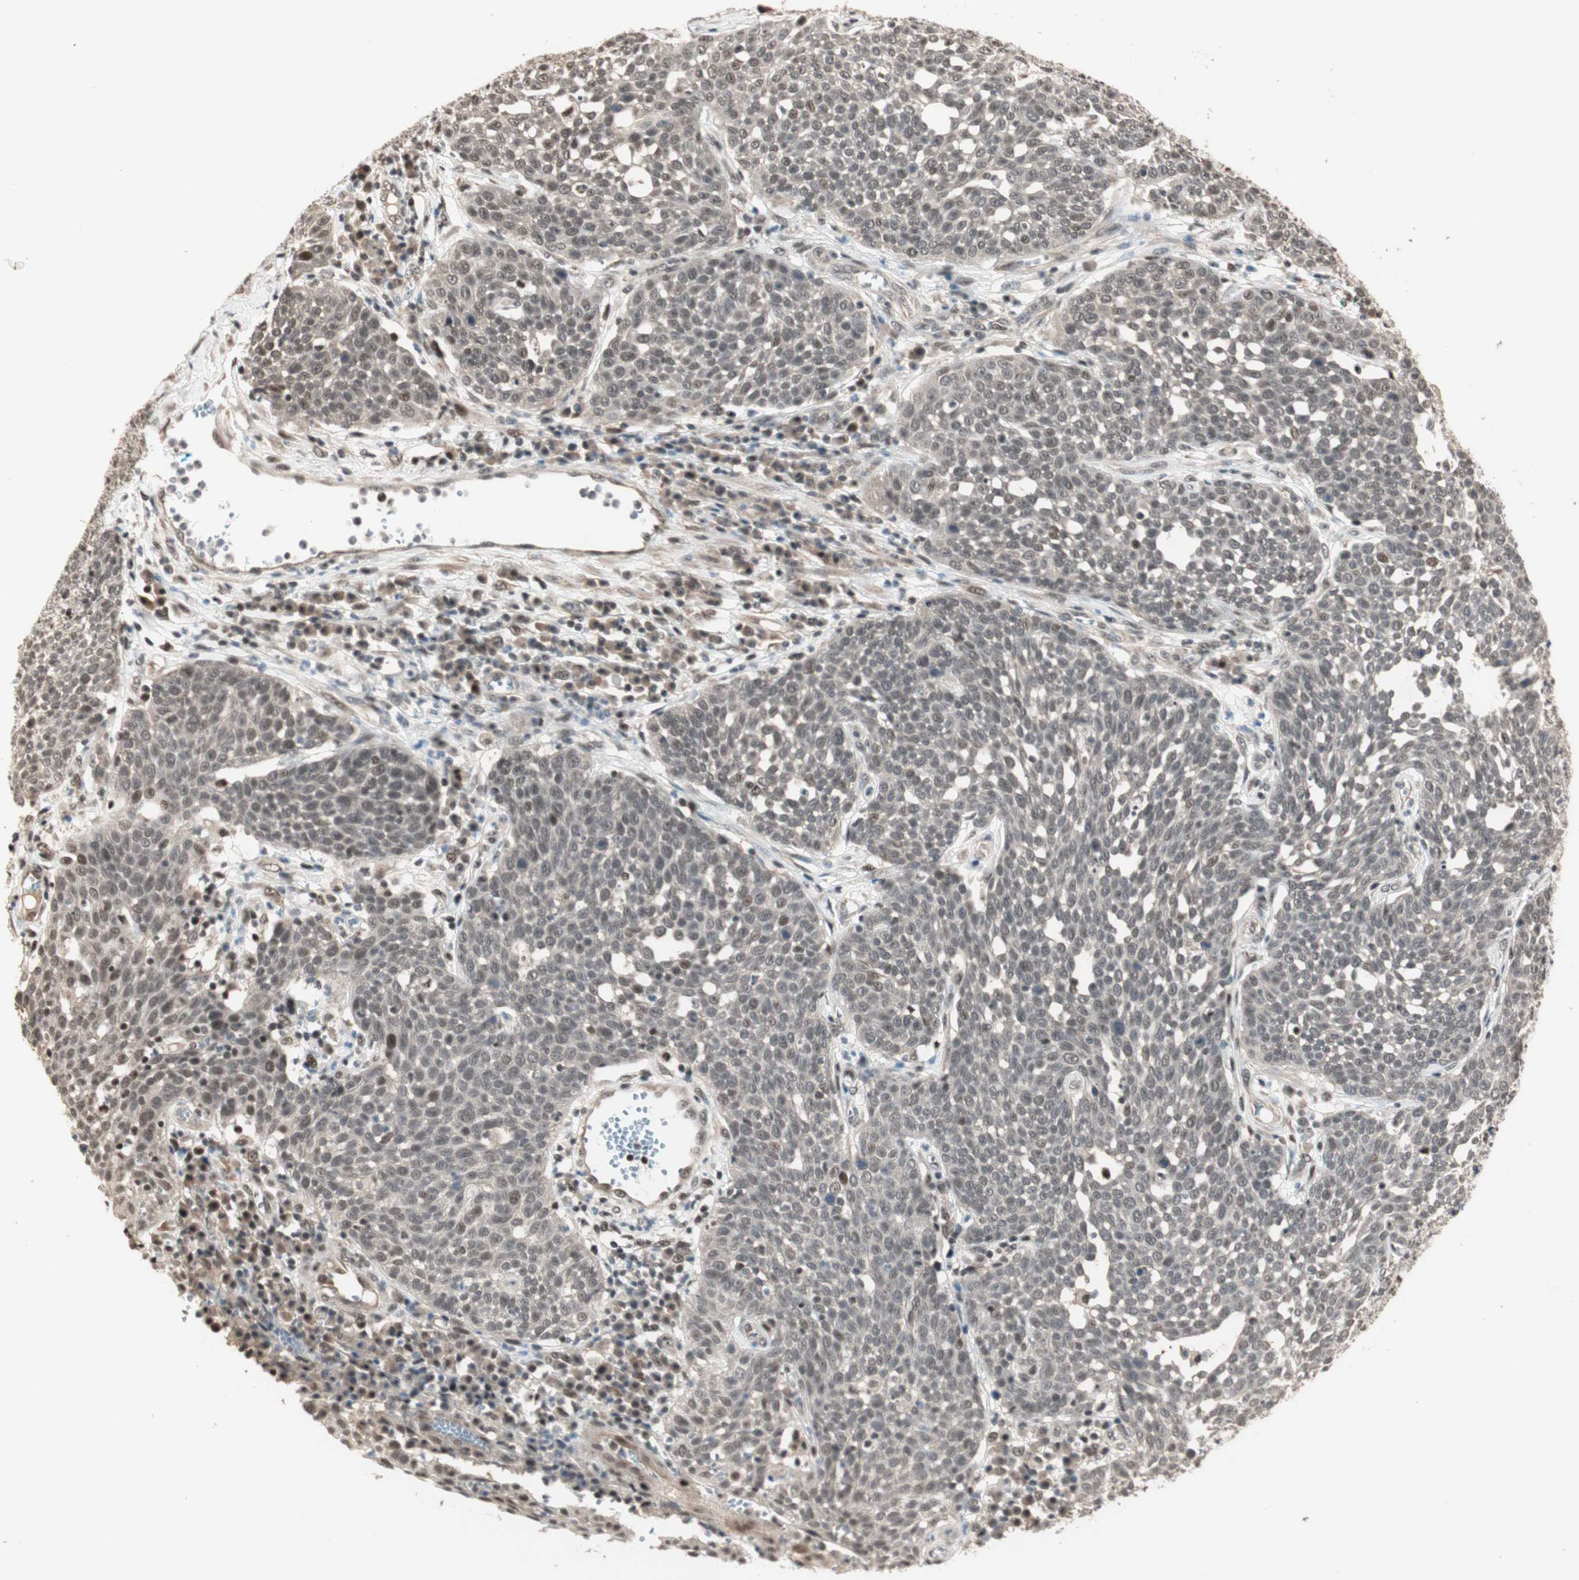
{"staining": {"intensity": "weak", "quantity": "25%-75%", "location": "nuclear"}, "tissue": "cervical cancer", "cell_type": "Tumor cells", "image_type": "cancer", "snomed": [{"axis": "morphology", "description": "Squamous cell carcinoma, NOS"}, {"axis": "topography", "description": "Cervix"}], "caption": "Brown immunohistochemical staining in cervical squamous cell carcinoma reveals weak nuclear staining in approximately 25%-75% of tumor cells. (IHC, brightfield microscopy, high magnification).", "gene": "ZNF701", "patient": {"sex": "female", "age": 34}}